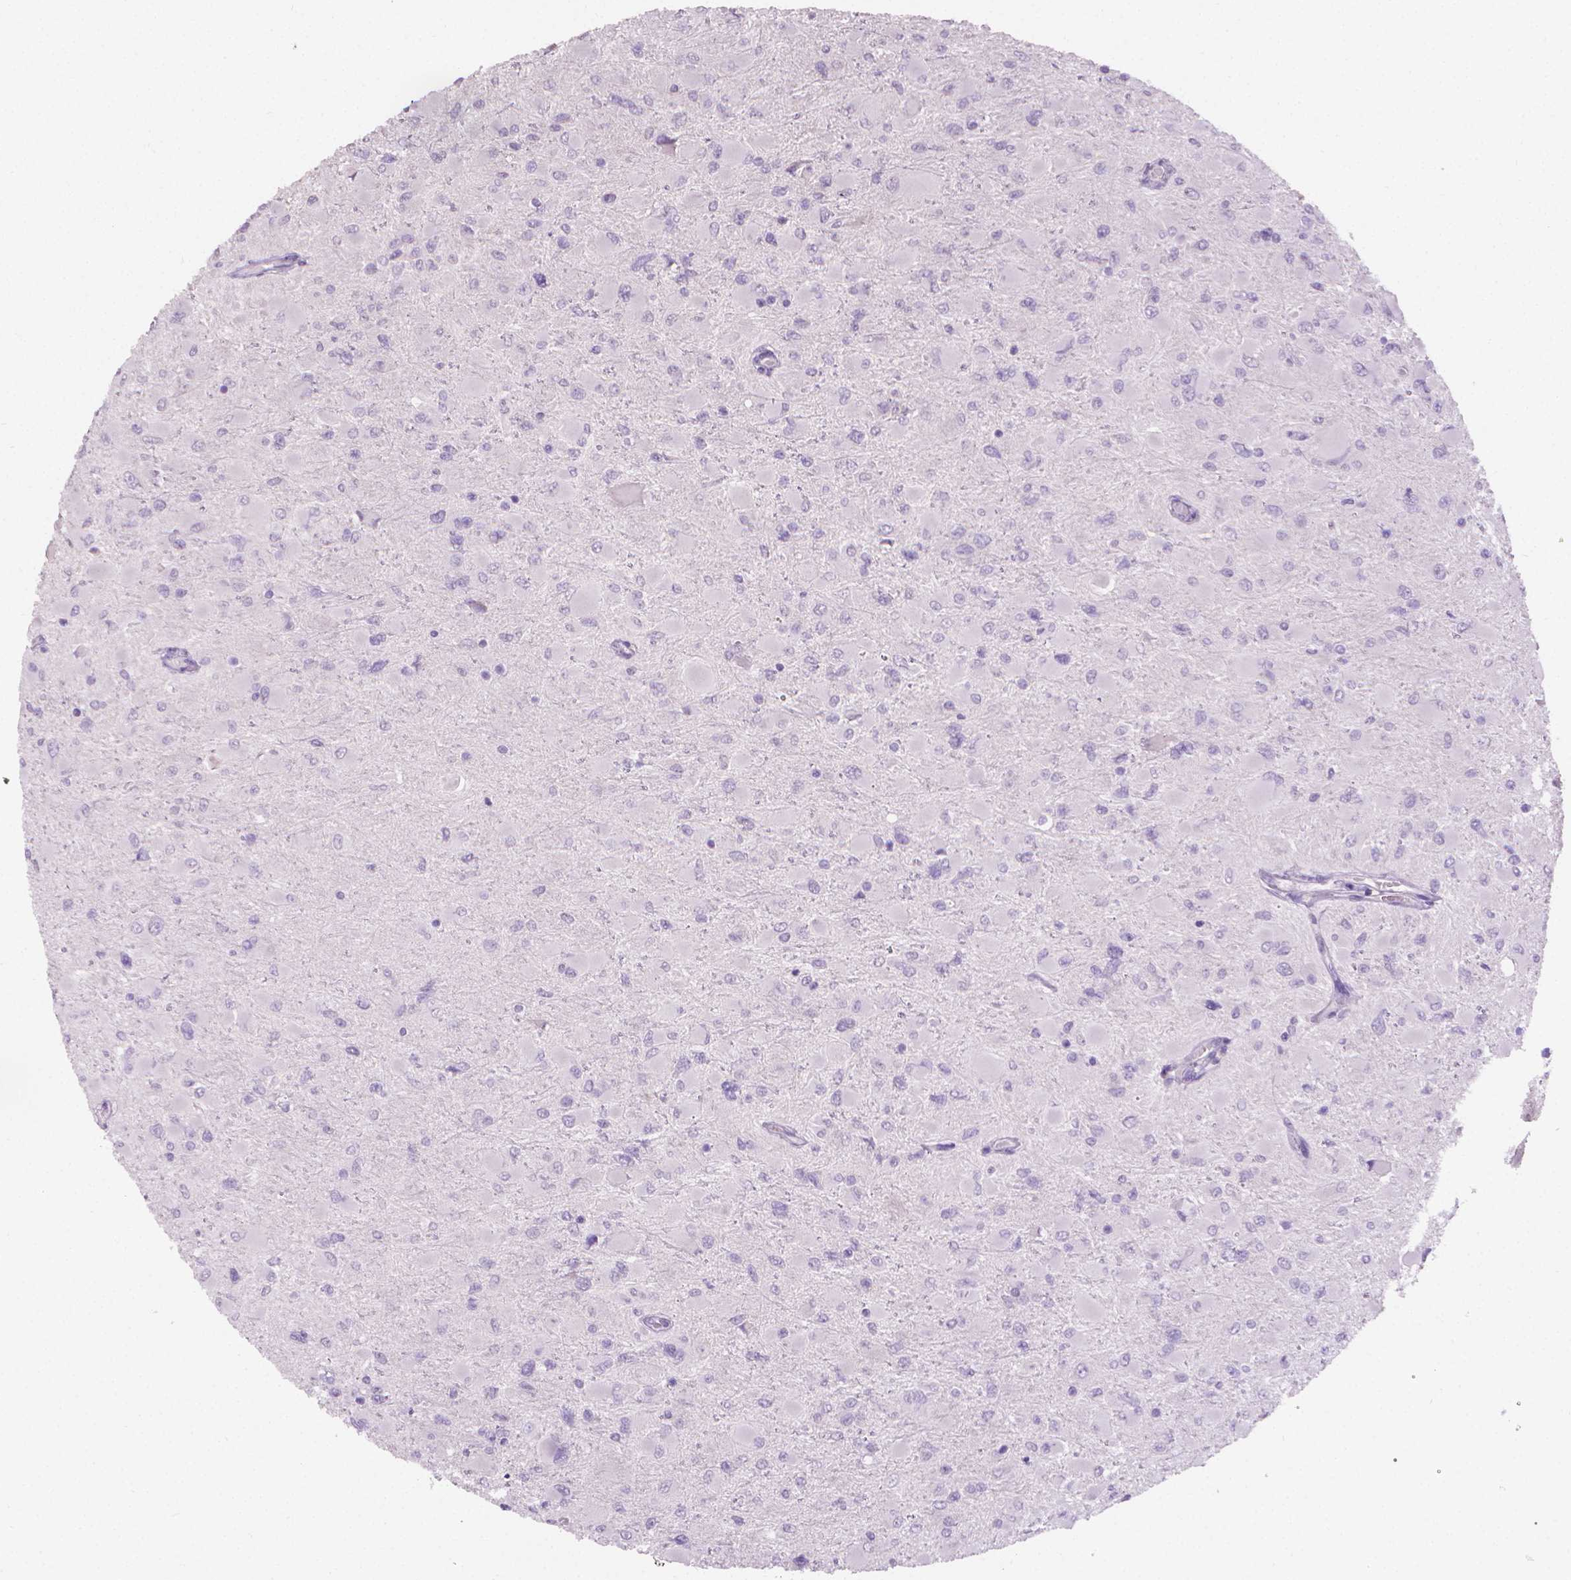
{"staining": {"intensity": "negative", "quantity": "none", "location": "none"}, "tissue": "glioma", "cell_type": "Tumor cells", "image_type": "cancer", "snomed": [{"axis": "morphology", "description": "Glioma, malignant, High grade"}, {"axis": "topography", "description": "Cerebral cortex"}], "caption": "High-grade glioma (malignant) was stained to show a protein in brown. There is no significant positivity in tumor cells.", "gene": "TNNI2", "patient": {"sex": "female", "age": 36}}